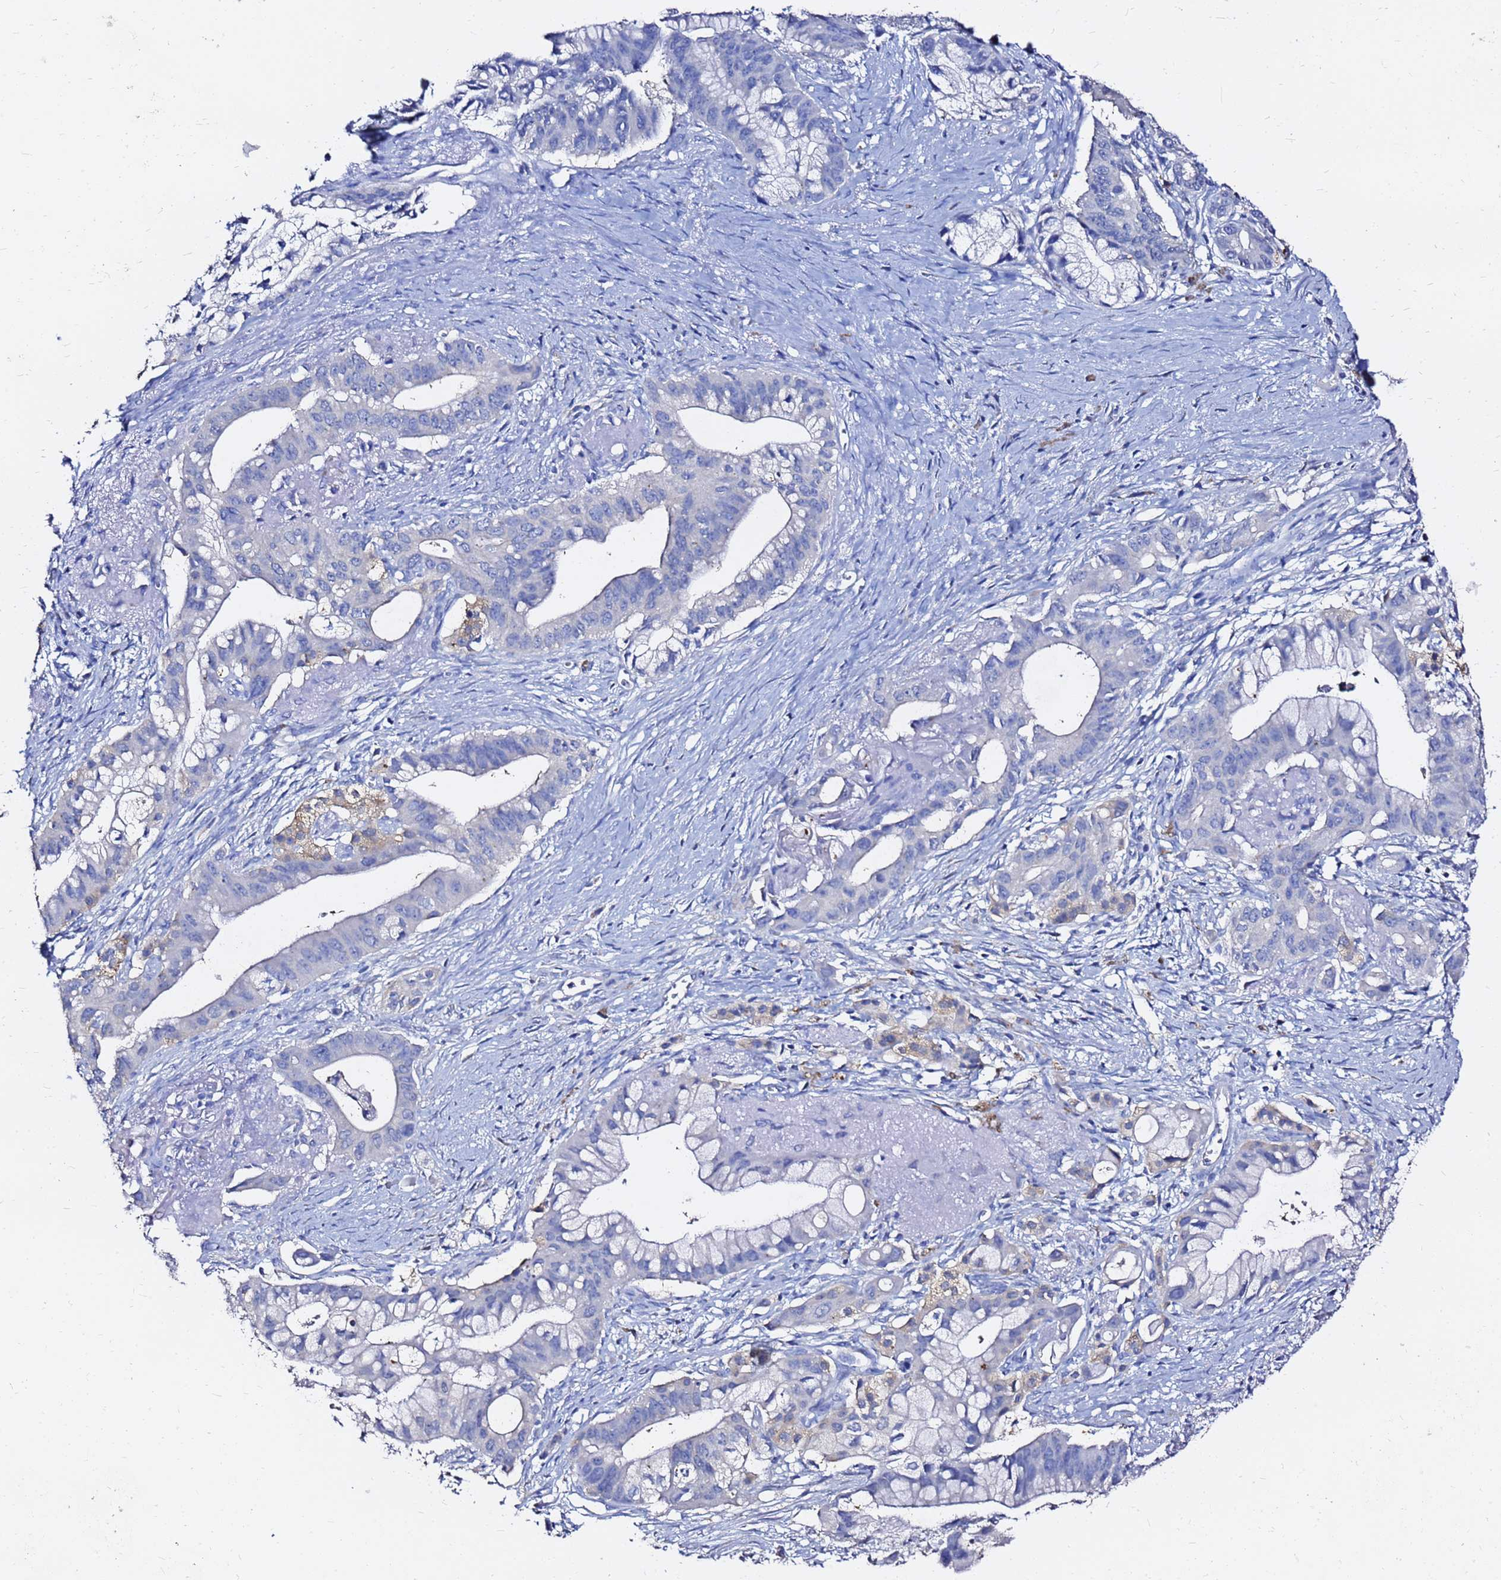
{"staining": {"intensity": "negative", "quantity": "none", "location": "none"}, "tissue": "pancreatic cancer", "cell_type": "Tumor cells", "image_type": "cancer", "snomed": [{"axis": "morphology", "description": "Adenocarcinoma, NOS"}, {"axis": "topography", "description": "Pancreas"}], "caption": "The histopathology image displays no staining of tumor cells in pancreatic adenocarcinoma. The staining is performed using DAB (3,3'-diaminobenzidine) brown chromogen with nuclei counter-stained in using hematoxylin.", "gene": "FAM183A", "patient": {"sex": "male", "age": 68}}